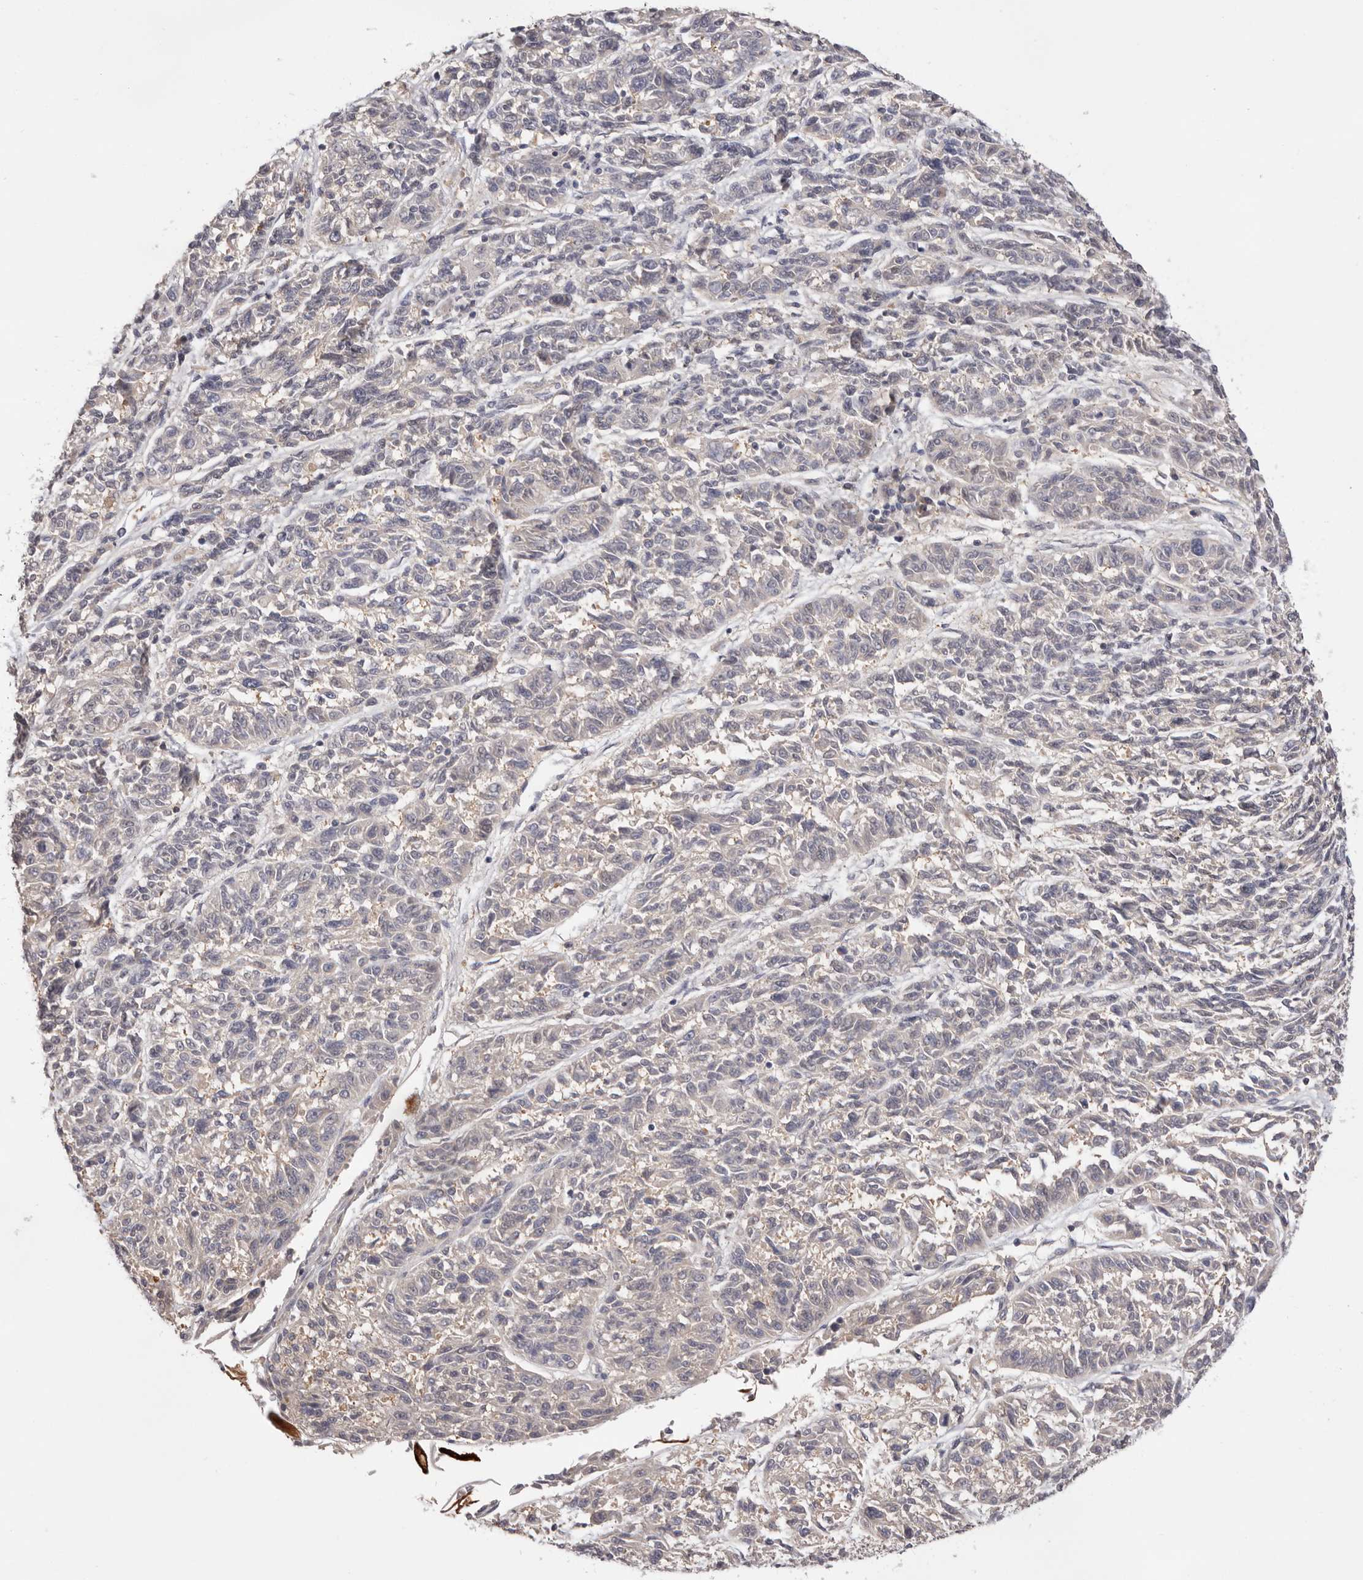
{"staining": {"intensity": "negative", "quantity": "none", "location": "none"}, "tissue": "melanoma", "cell_type": "Tumor cells", "image_type": "cancer", "snomed": [{"axis": "morphology", "description": "Malignant melanoma, NOS"}, {"axis": "topography", "description": "Skin"}], "caption": "Image shows no protein expression in tumor cells of malignant melanoma tissue.", "gene": "DOP1A", "patient": {"sex": "male", "age": 53}}